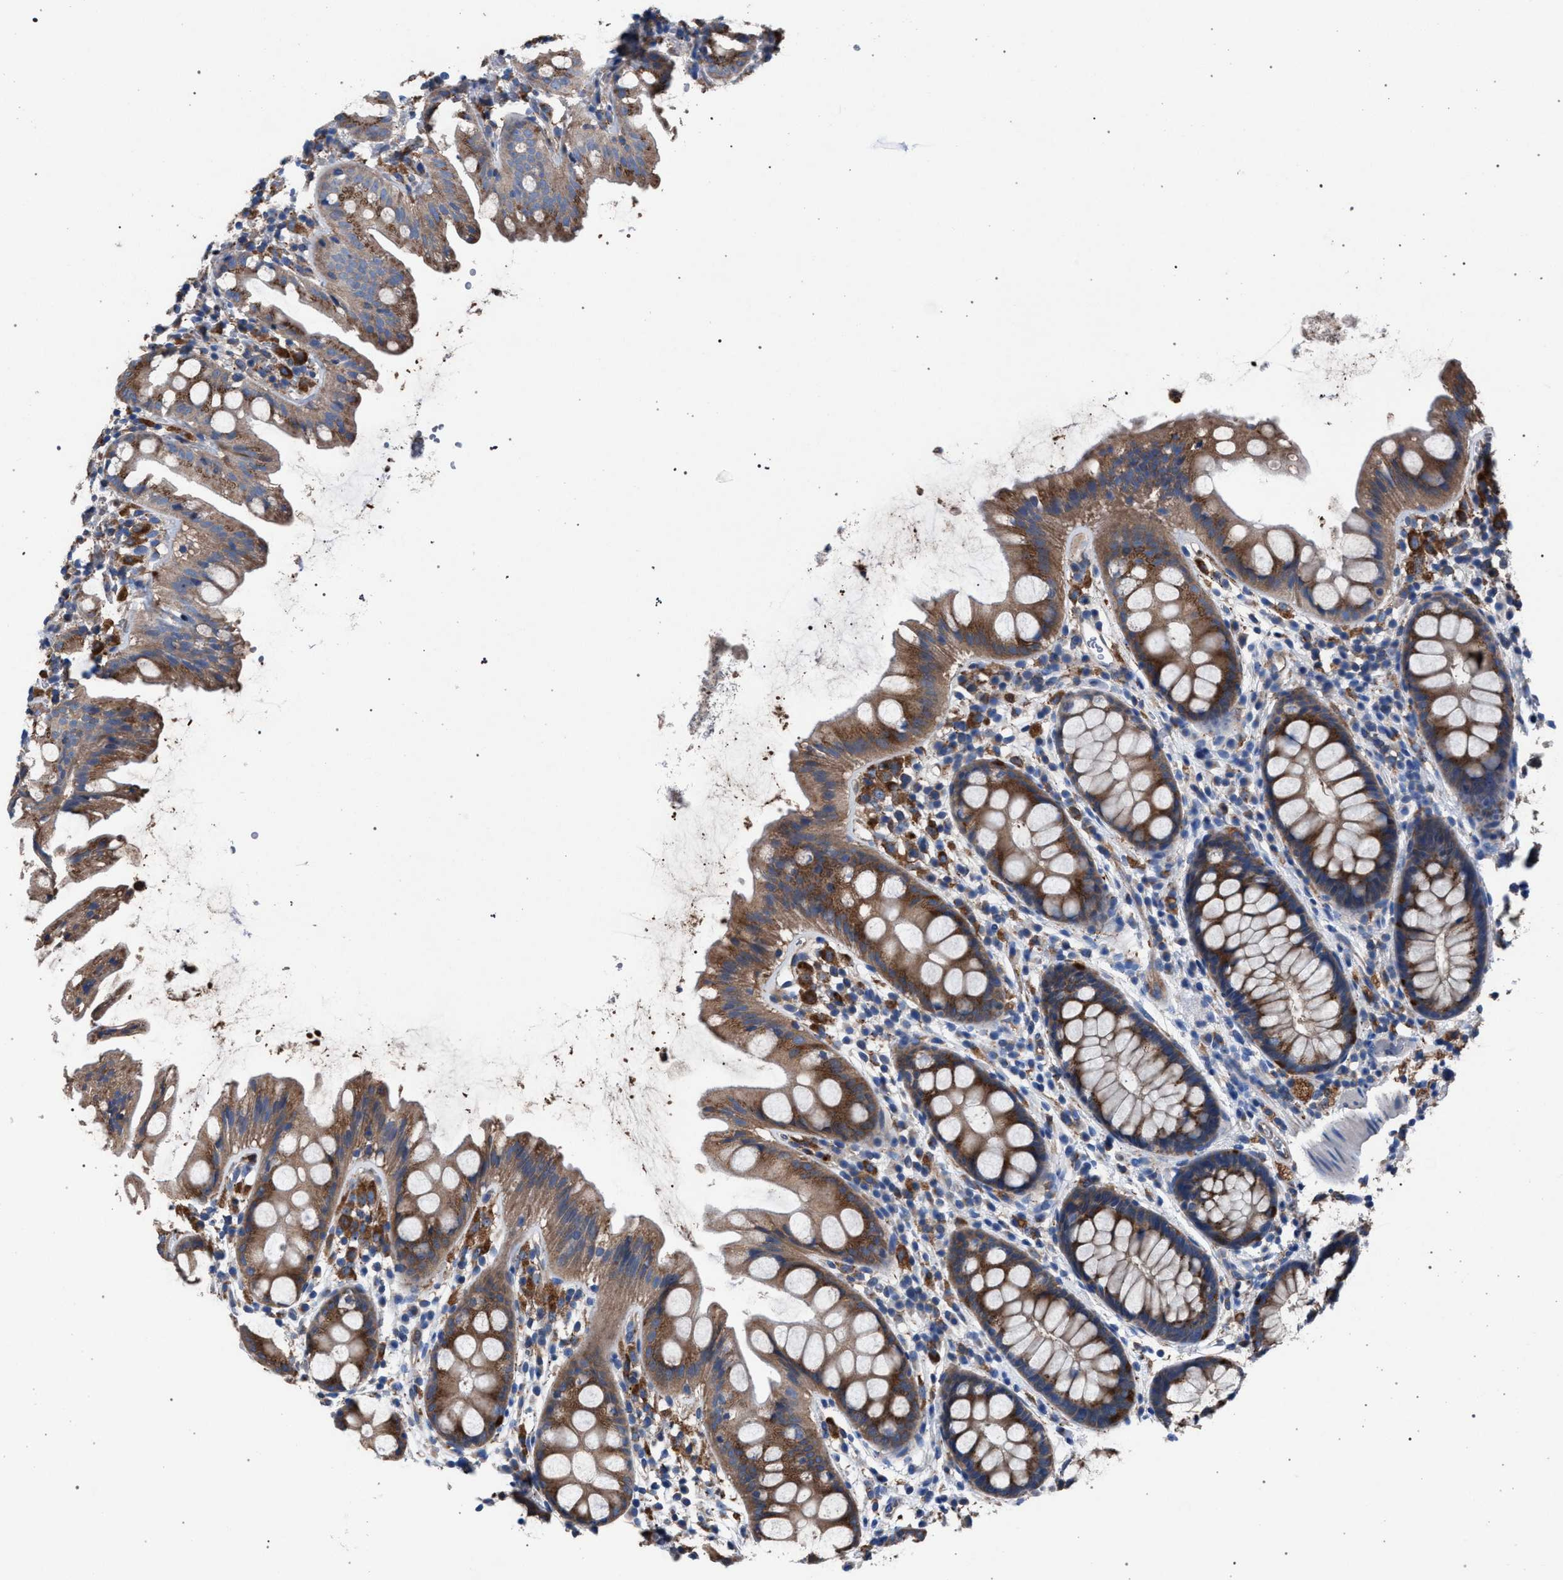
{"staining": {"intensity": "moderate", "quantity": ">75%", "location": "cytoplasmic/membranous"}, "tissue": "rectum", "cell_type": "Glandular cells", "image_type": "normal", "snomed": [{"axis": "morphology", "description": "Normal tissue, NOS"}, {"axis": "topography", "description": "Rectum"}], "caption": "DAB immunohistochemical staining of normal rectum demonstrates moderate cytoplasmic/membranous protein positivity in about >75% of glandular cells. (DAB (3,3'-diaminobenzidine) IHC with brightfield microscopy, high magnification).", "gene": "ATP6V0A1", "patient": {"sex": "female", "age": 65}}